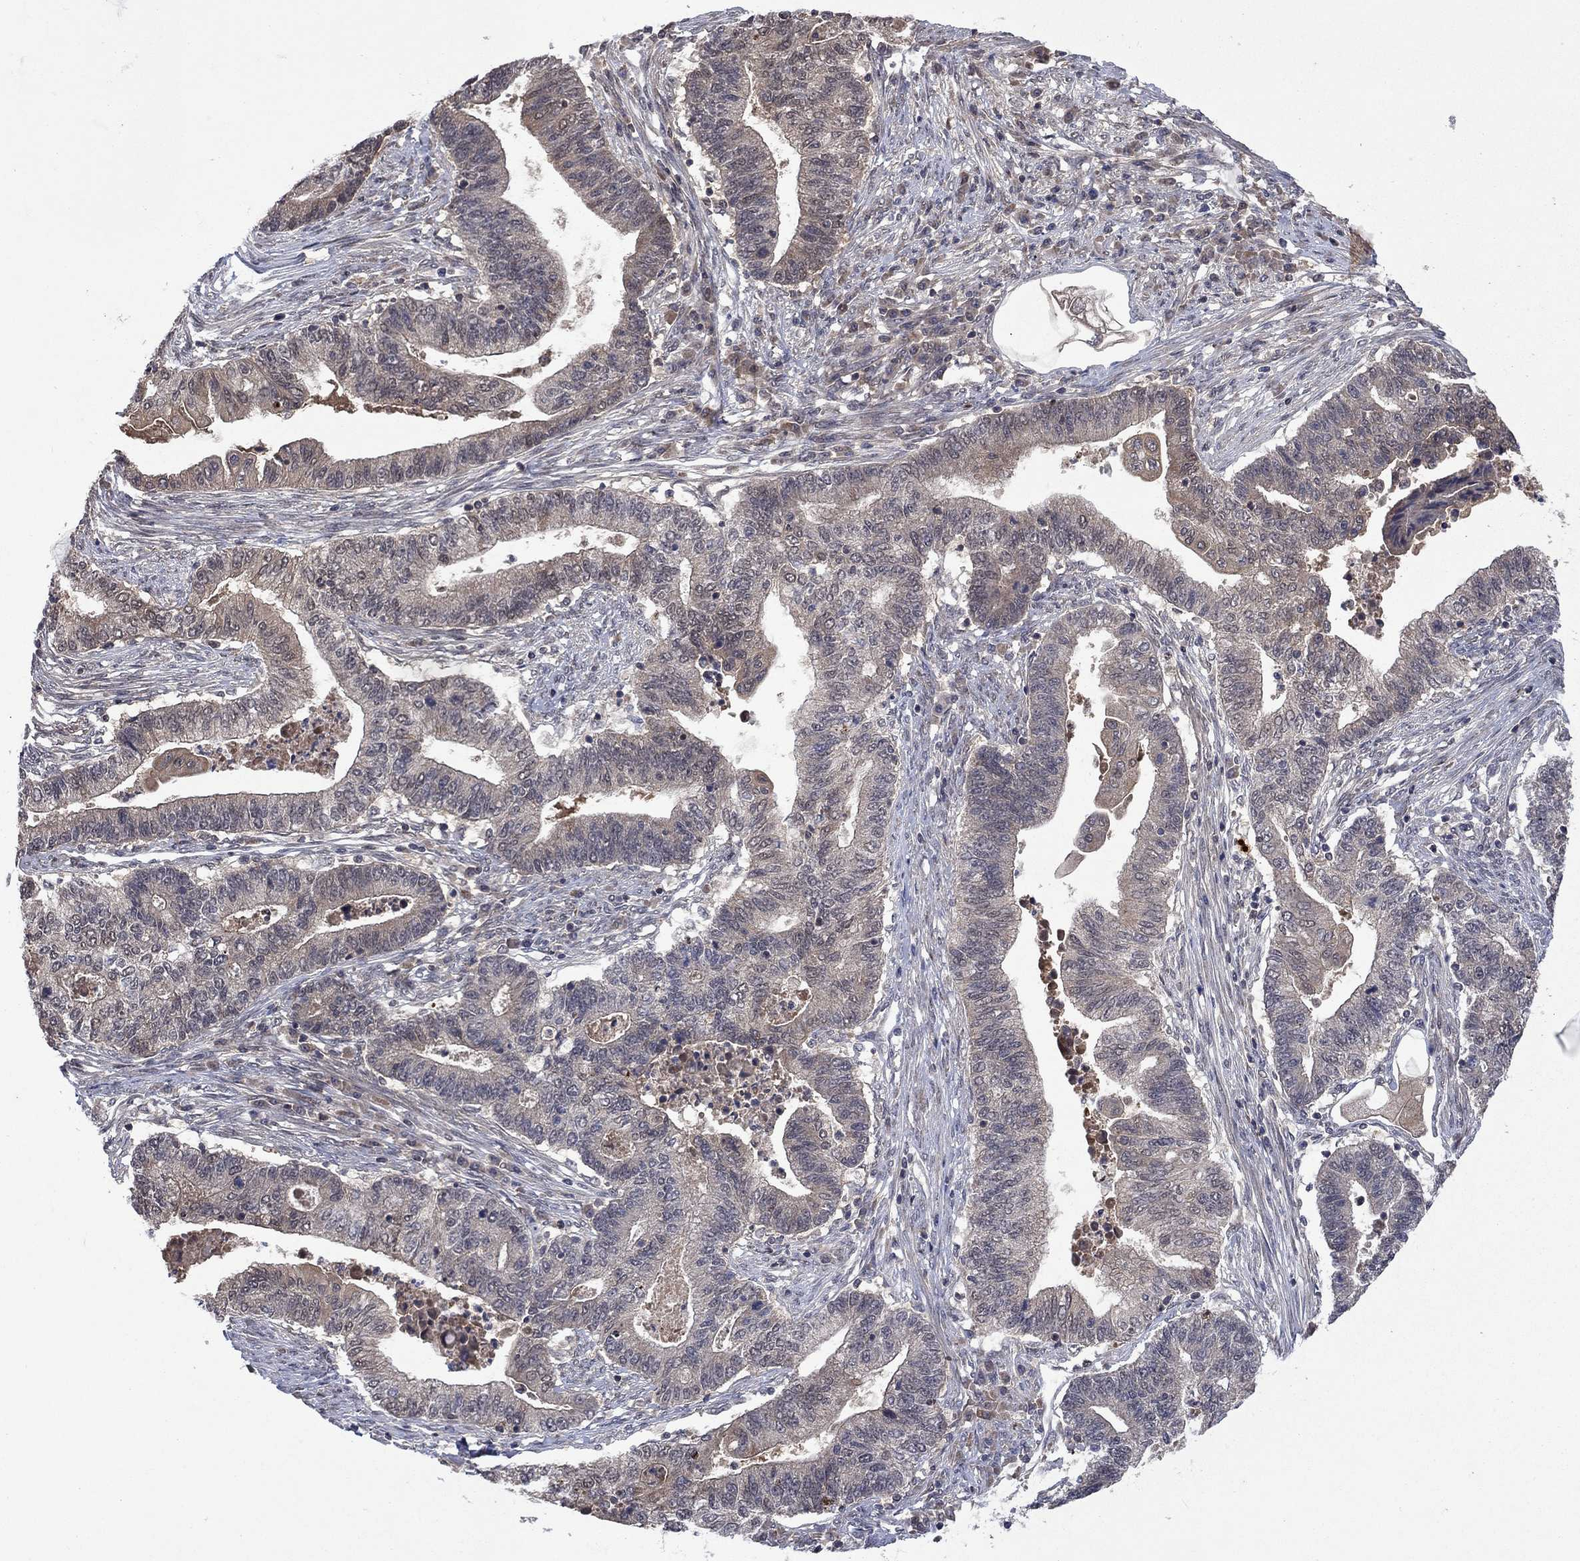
{"staining": {"intensity": "negative", "quantity": "none", "location": "none"}, "tissue": "endometrial cancer", "cell_type": "Tumor cells", "image_type": "cancer", "snomed": [{"axis": "morphology", "description": "Adenocarcinoma, NOS"}, {"axis": "topography", "description": "Uterus"}, {"axis": "topography", "description": "Endometrium"}], "caption": "Tumor cells show no significant staining in endometrial cancer. Nuclei are stained in blue.", "gene": "IAH1", "patient": {"sex": "female", "age": 54}}